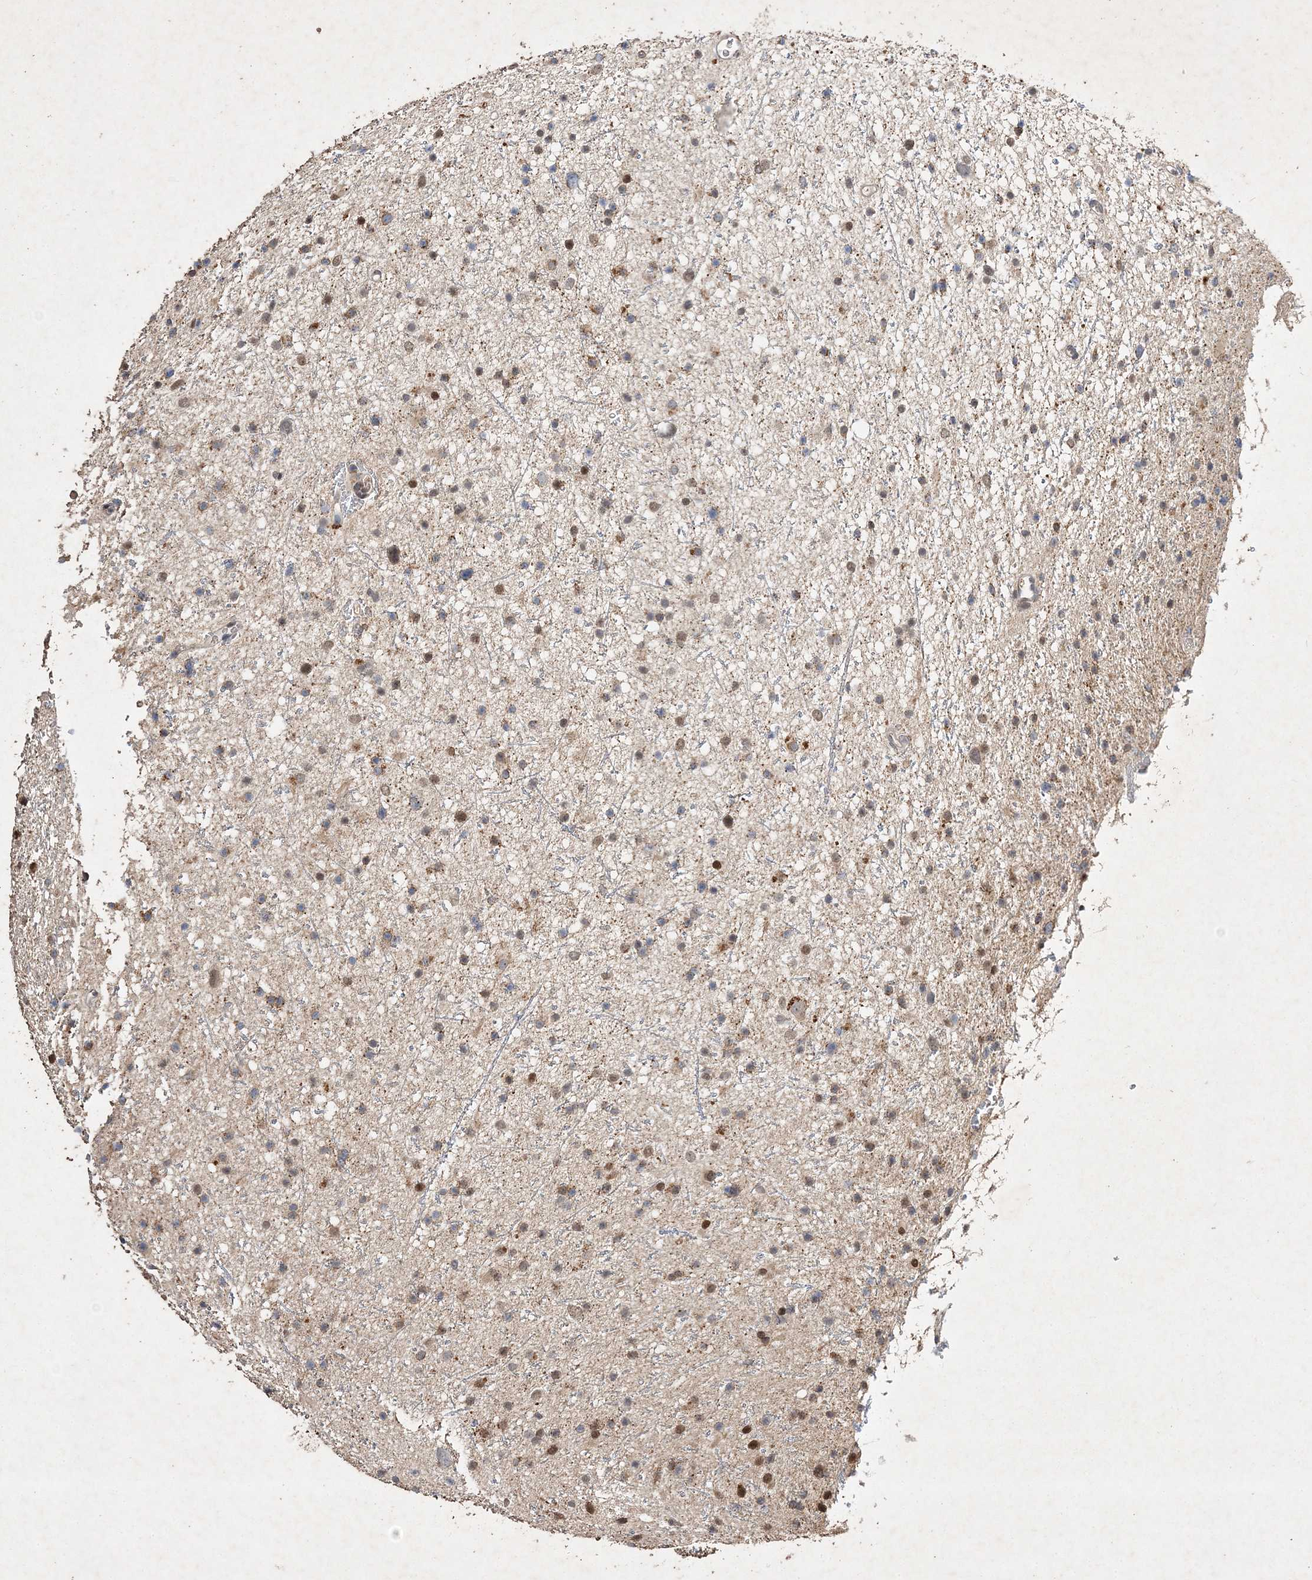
{"staining": {"intensity": "moderate", "quantity": "25%-75%", "location": "nuclear"}, "tissue": "glioma", "cell_type": "Tumor cells", "image_type": "cancer", "snomed": [{"axis": "morphology", "description": "Glioma, malignant, Low grade"}, {"axis": "topography", "description": "Cerebral cortex"}], "caption": "Brown immunohistochemical staining in low-grade glioma (malignant) shows moderate nuclear expression in approximately 25%-75% of tumor cells.", "gene": "C3orf38", "patient": {"sex": "female", "age": 39}}